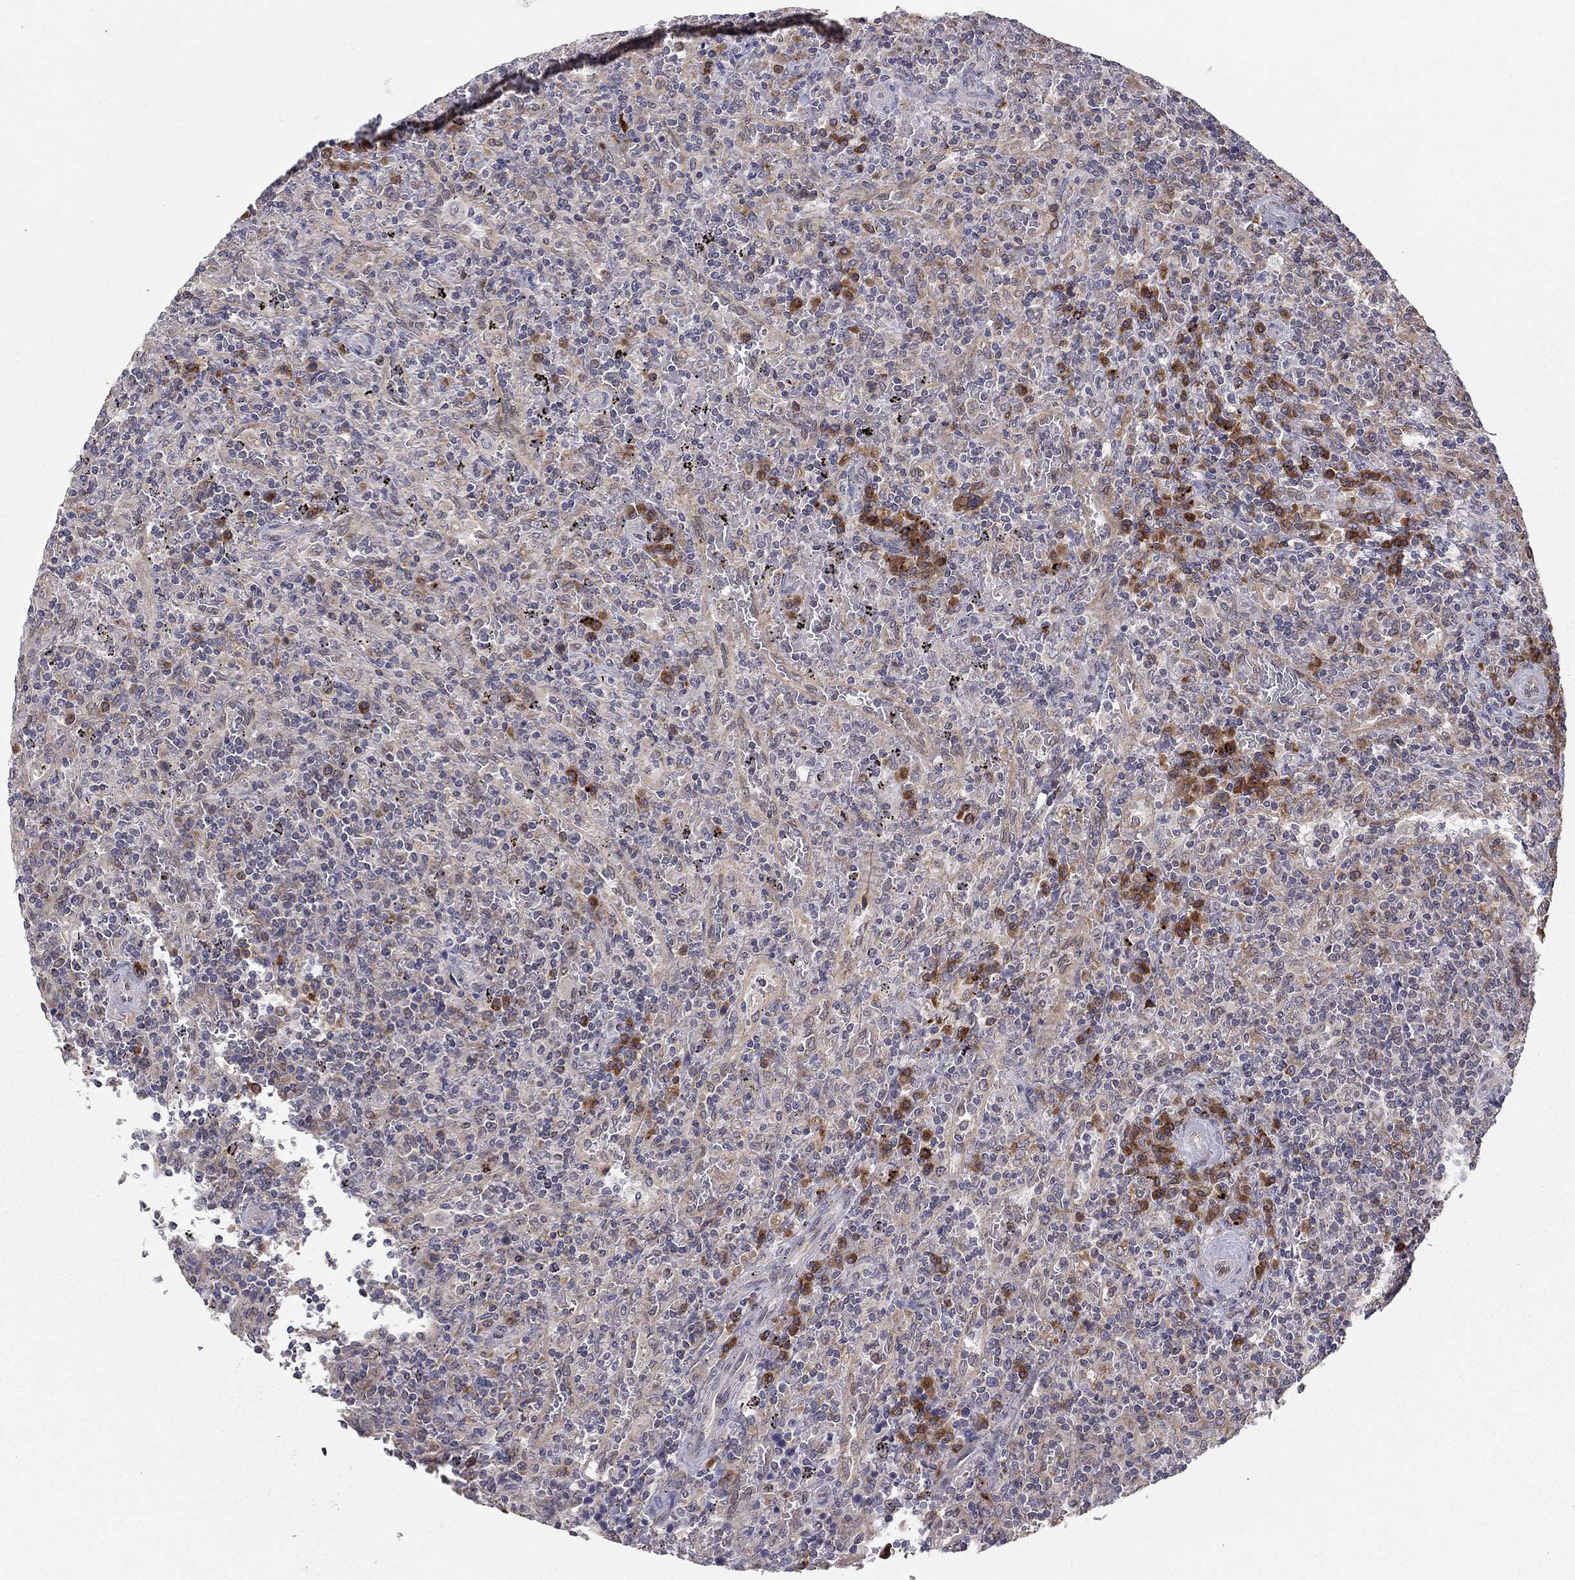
{"staining": {"intensity": "negative", "quantity": "none", "location": "none"}, "tissue": "lymphoma", "cell_type": "Tumor cells", "image_type": "cancer", "snomed": [{"axis": "morphology", "description": "Malignant lymphoma, non-Hodgkin's type, Low grade"}, {"axis": "topography", "description": "Spleen"}], "caption": "DAB (3,3'-diaminobenzidine) immunohistochemical staining of human lymphoma exhibits no significant staining in tumor cells.", "gene": "YIF1A", "patient": {"sex": "male", "age": 62}}